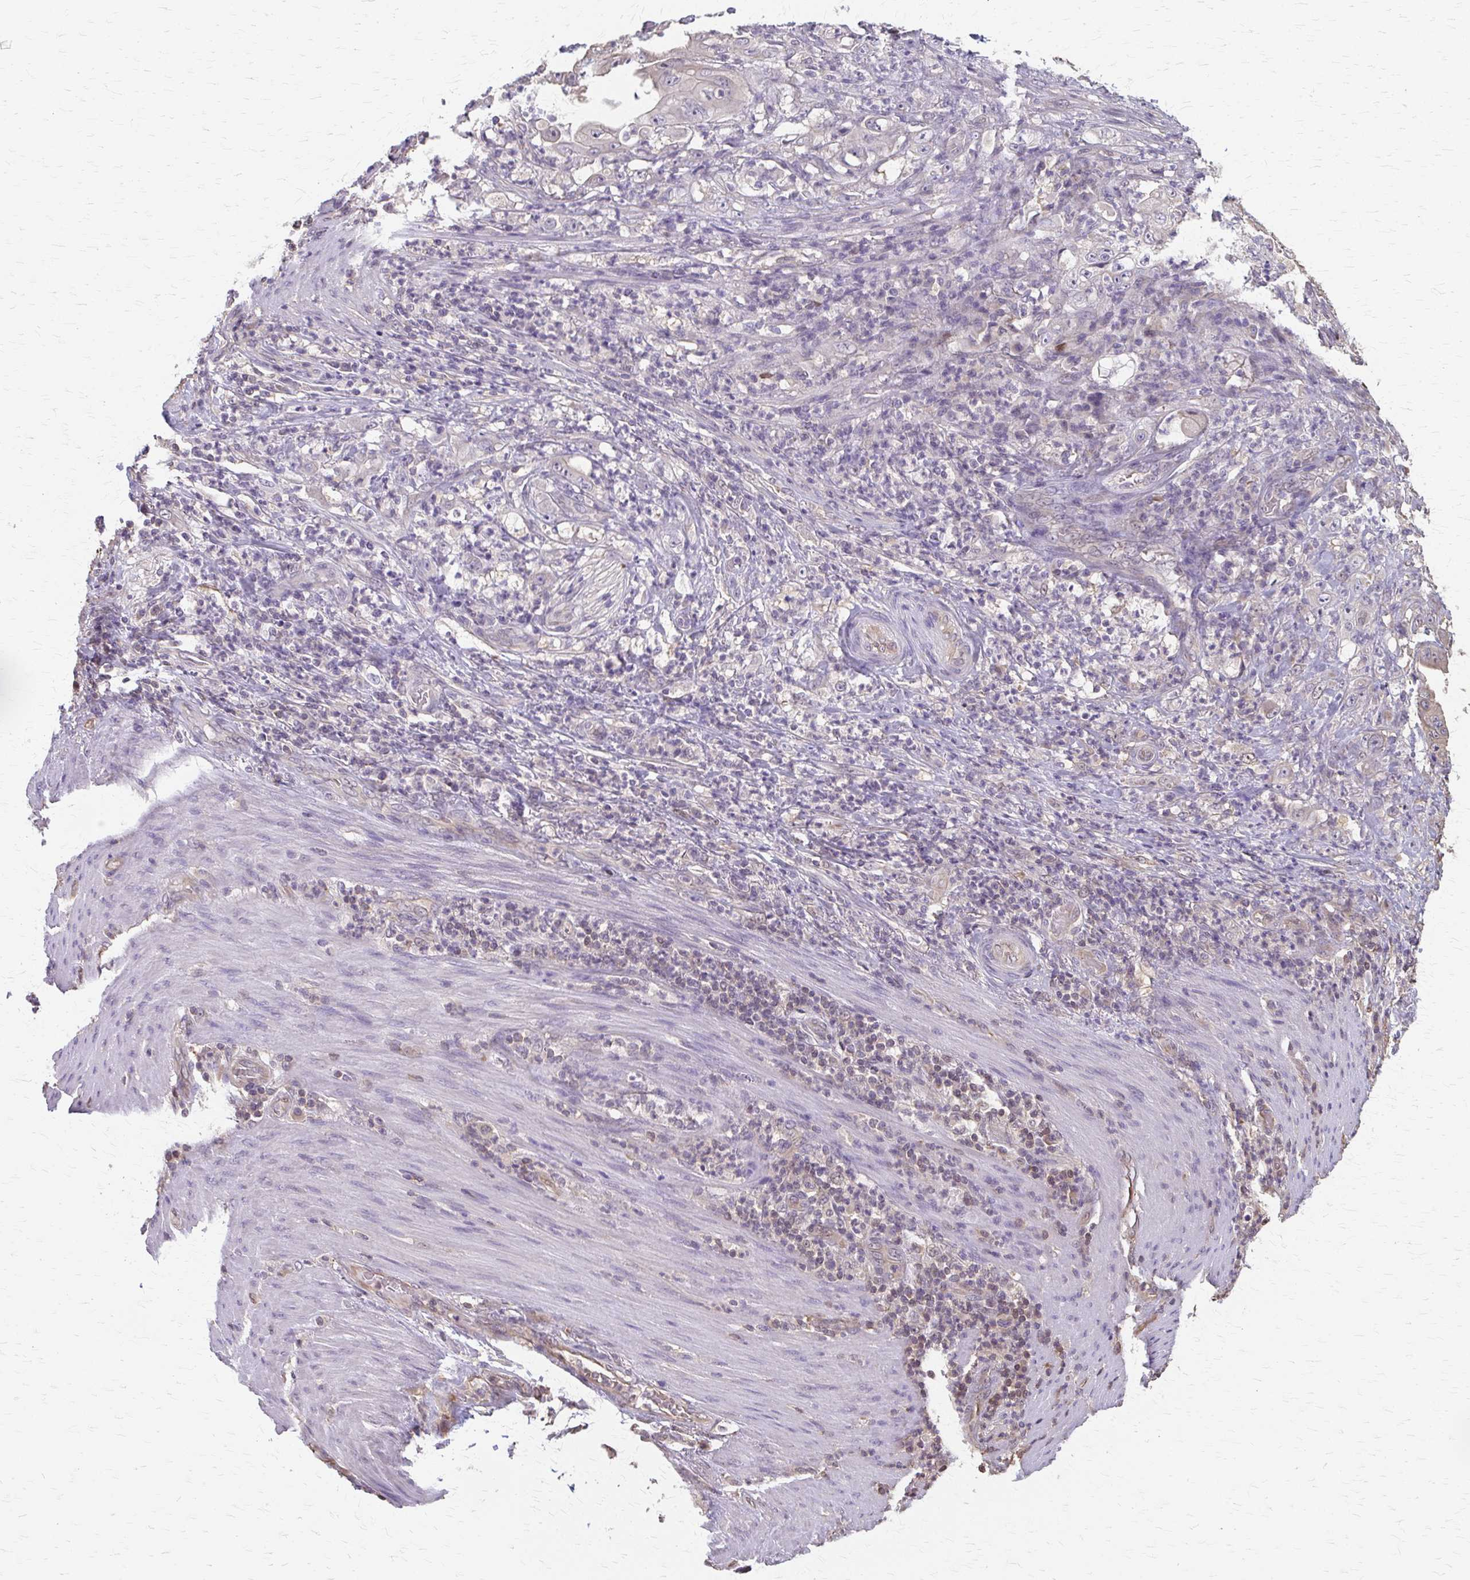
{"staining": {"intensity": "negative", "quantity": "none", "location": "none"}, "tissue": "stomach cancer", "cell_type": "Tumor cells", "image_type": "cancer", "snomed": [{"axis": "morphology", "description": "Adenocarcinoma, NOS"}, {"axis": "topography", "description": "Stomach"}], "caption": "Stomach cancer (adenocarcinoma) was stained to show a protein in brown. There is no significant expression in tumor cells.", "gene": "RABGAP1L", "patient": {"sex": "female", "age": 73}}